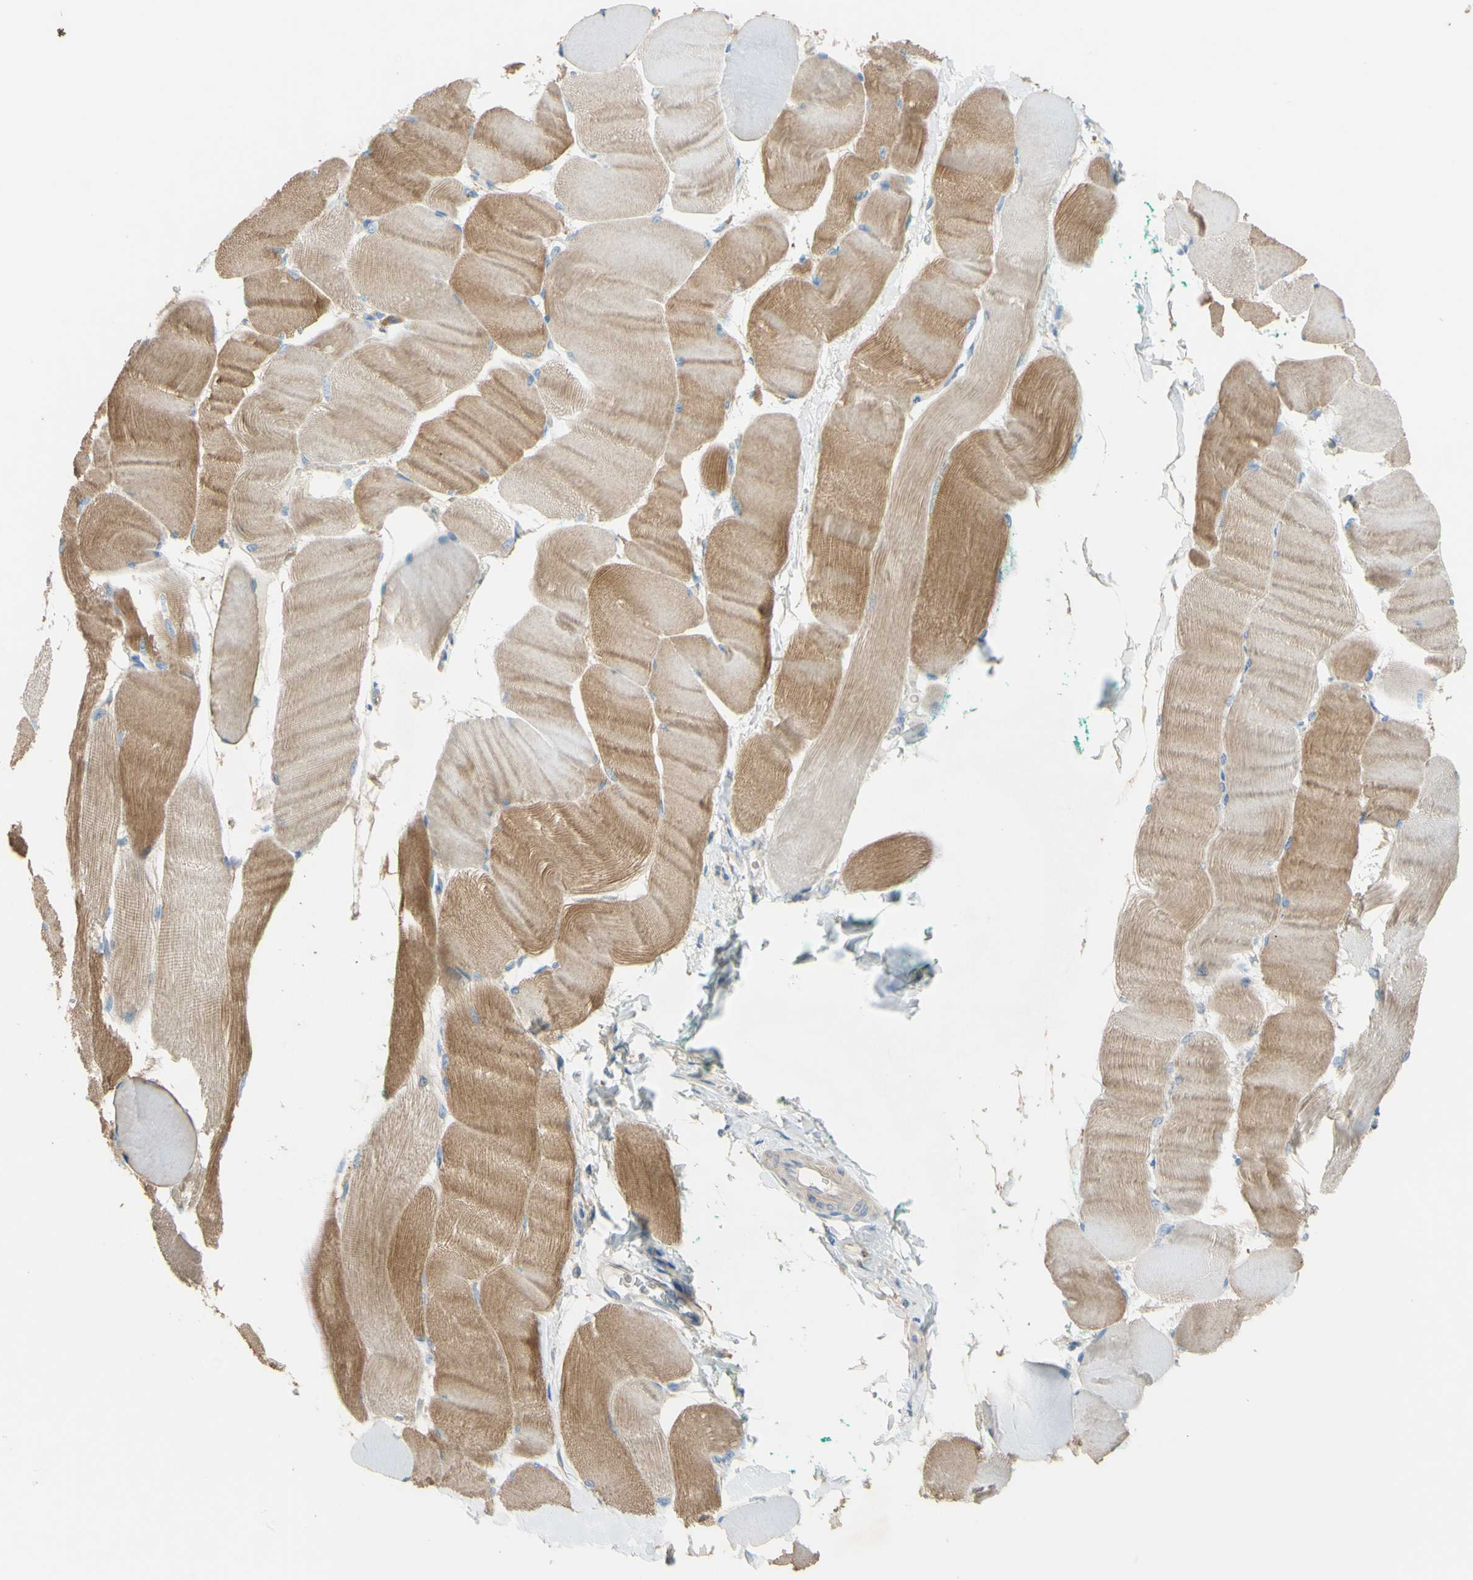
{"staining": {"intensity": "moderate", "quantity": ">75%", "location": "cytoplasmic/membranous"}, "tissue": "skeletal muscle", "cell_type": "Myocytes", "image_type": "normal", "snomed": [{"axis": "morphology", "description": "Normal tissue, NOS"}, {"axis": "morphology", "description": "Squamous cell carcinoma, NOS"}, {"axis": "topography", "description": "Skeletal muscle"}], "caption": "Immunohistochemistry image of unremarkable human skeletal muscle stained for a protein (brown), which exhibits medium levels of moderate cytoplasmic/membranous expression in approximately >75% of myocytes.", "gene": "DKK3", "patient": {"sex": "male", "age": 51}}